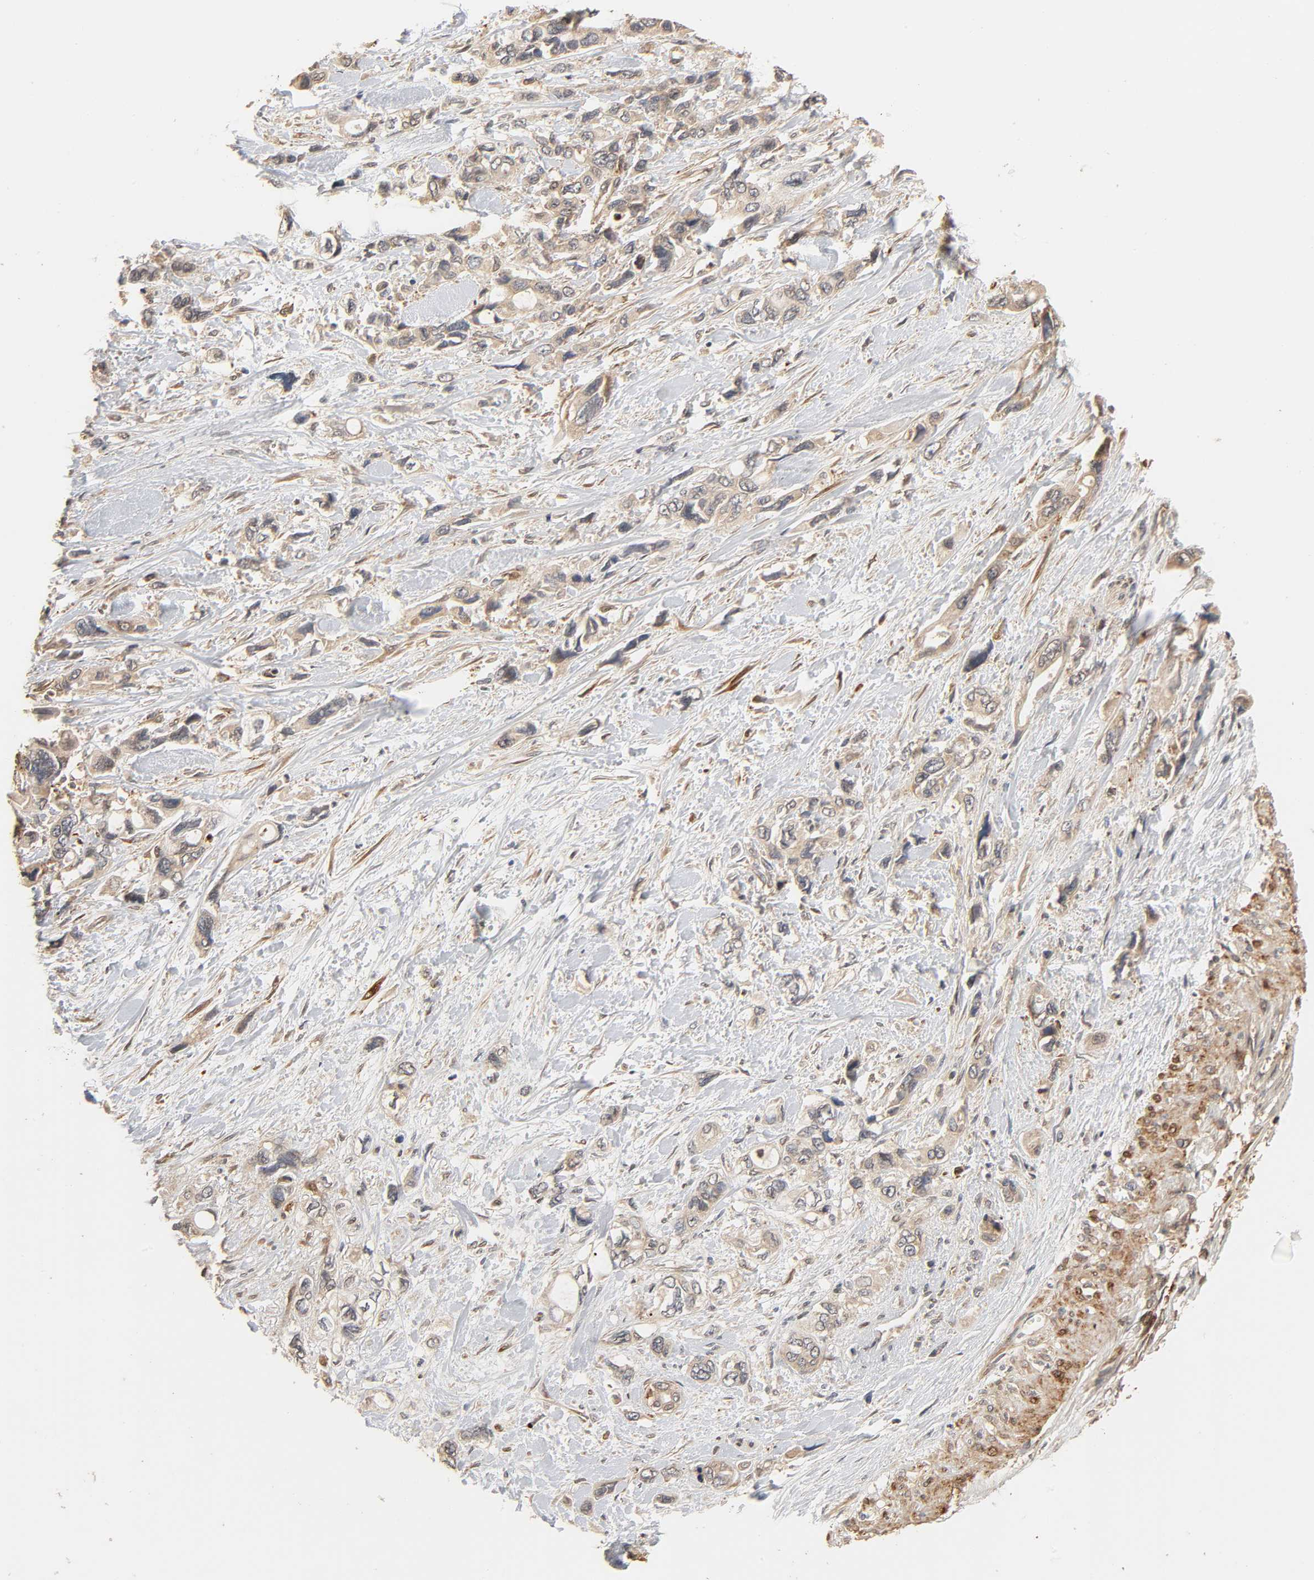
{"staining": {"intensity": "moderate", "quantity": ">75%", "location": "cytoplasmic/membranous"}, "tissue": "pancreatic cancer", "cell_type": "Tumor cells", "image_type": "cancer", "snomed": [{"axis": "morphology", "description": "Adenocarcinoma, NOS"}, {"axis": "topography", "description": "Pancreas"}], "caption": "Protein staining of pancreatic cancer tissue exhibits moderate cytoplasmic/membranous expression in approximately >75% of tumor cells.", "gene": "NEMF", "patient": {"sex": "male", "age": 46}}